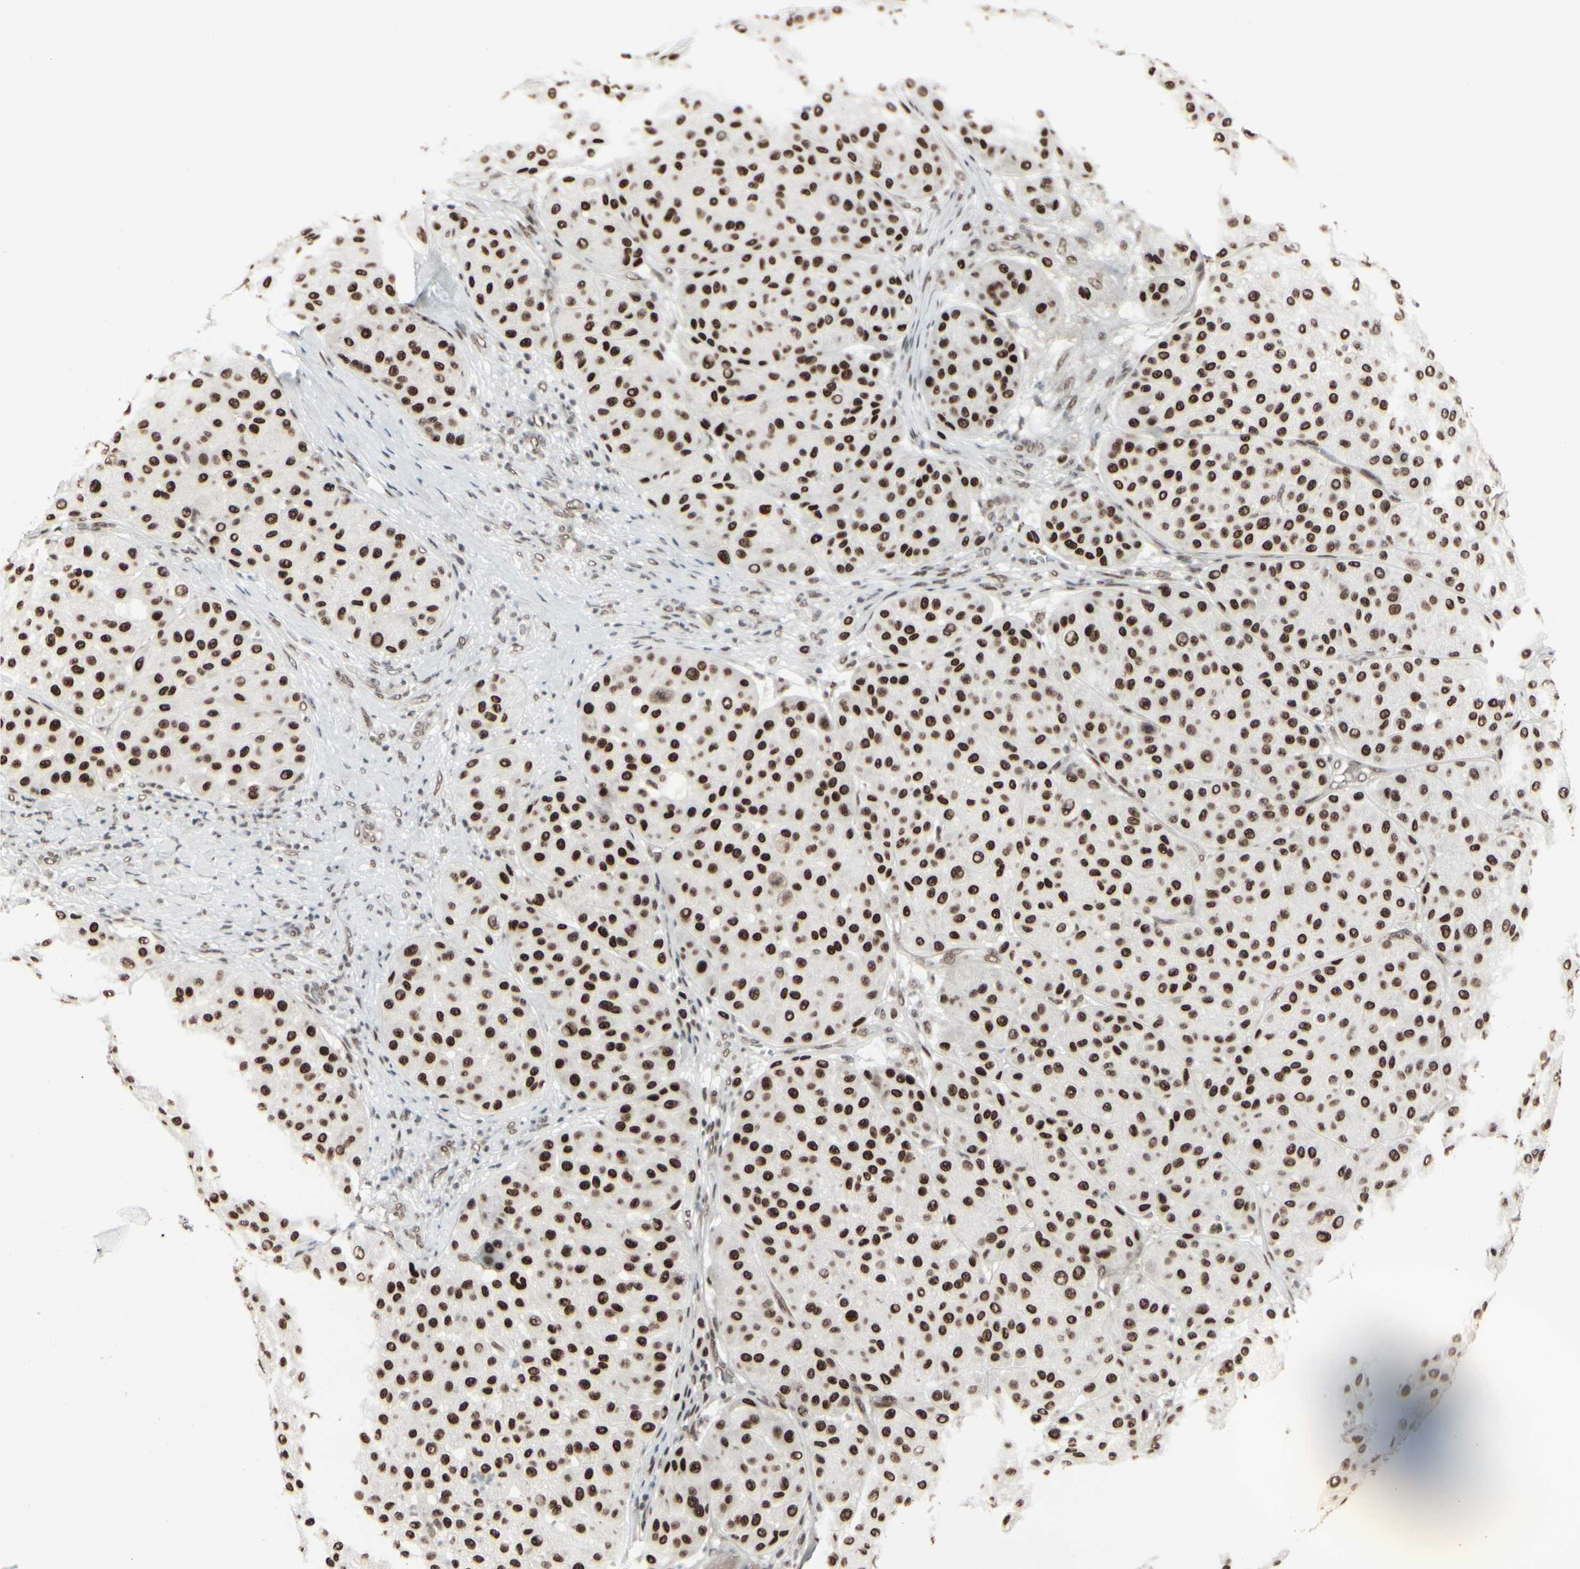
{"staining": {"intensity": "strong", "quantity": ">75%", "location": "nuclear"}, "tissue": "melanoma", "cell_type": "Tumor cells", "image_type": "cancer", "snomed": [{"axis": "morphology", "description": "Normal tissue, NOS"}, {"axis": "morphology", "description": "Malignant melanoma, Metastatic site"}, {"axis": "topography", "description": "Skin"}], "caption": "A high amount of strong nuclear staining is identified in approximately >75% of tumor cells in melanoma tissue. (IHC, brightfield microscopy, high magnification).", "gene": "HMG20A", "patient": {"sex": "male", "age": 41}}